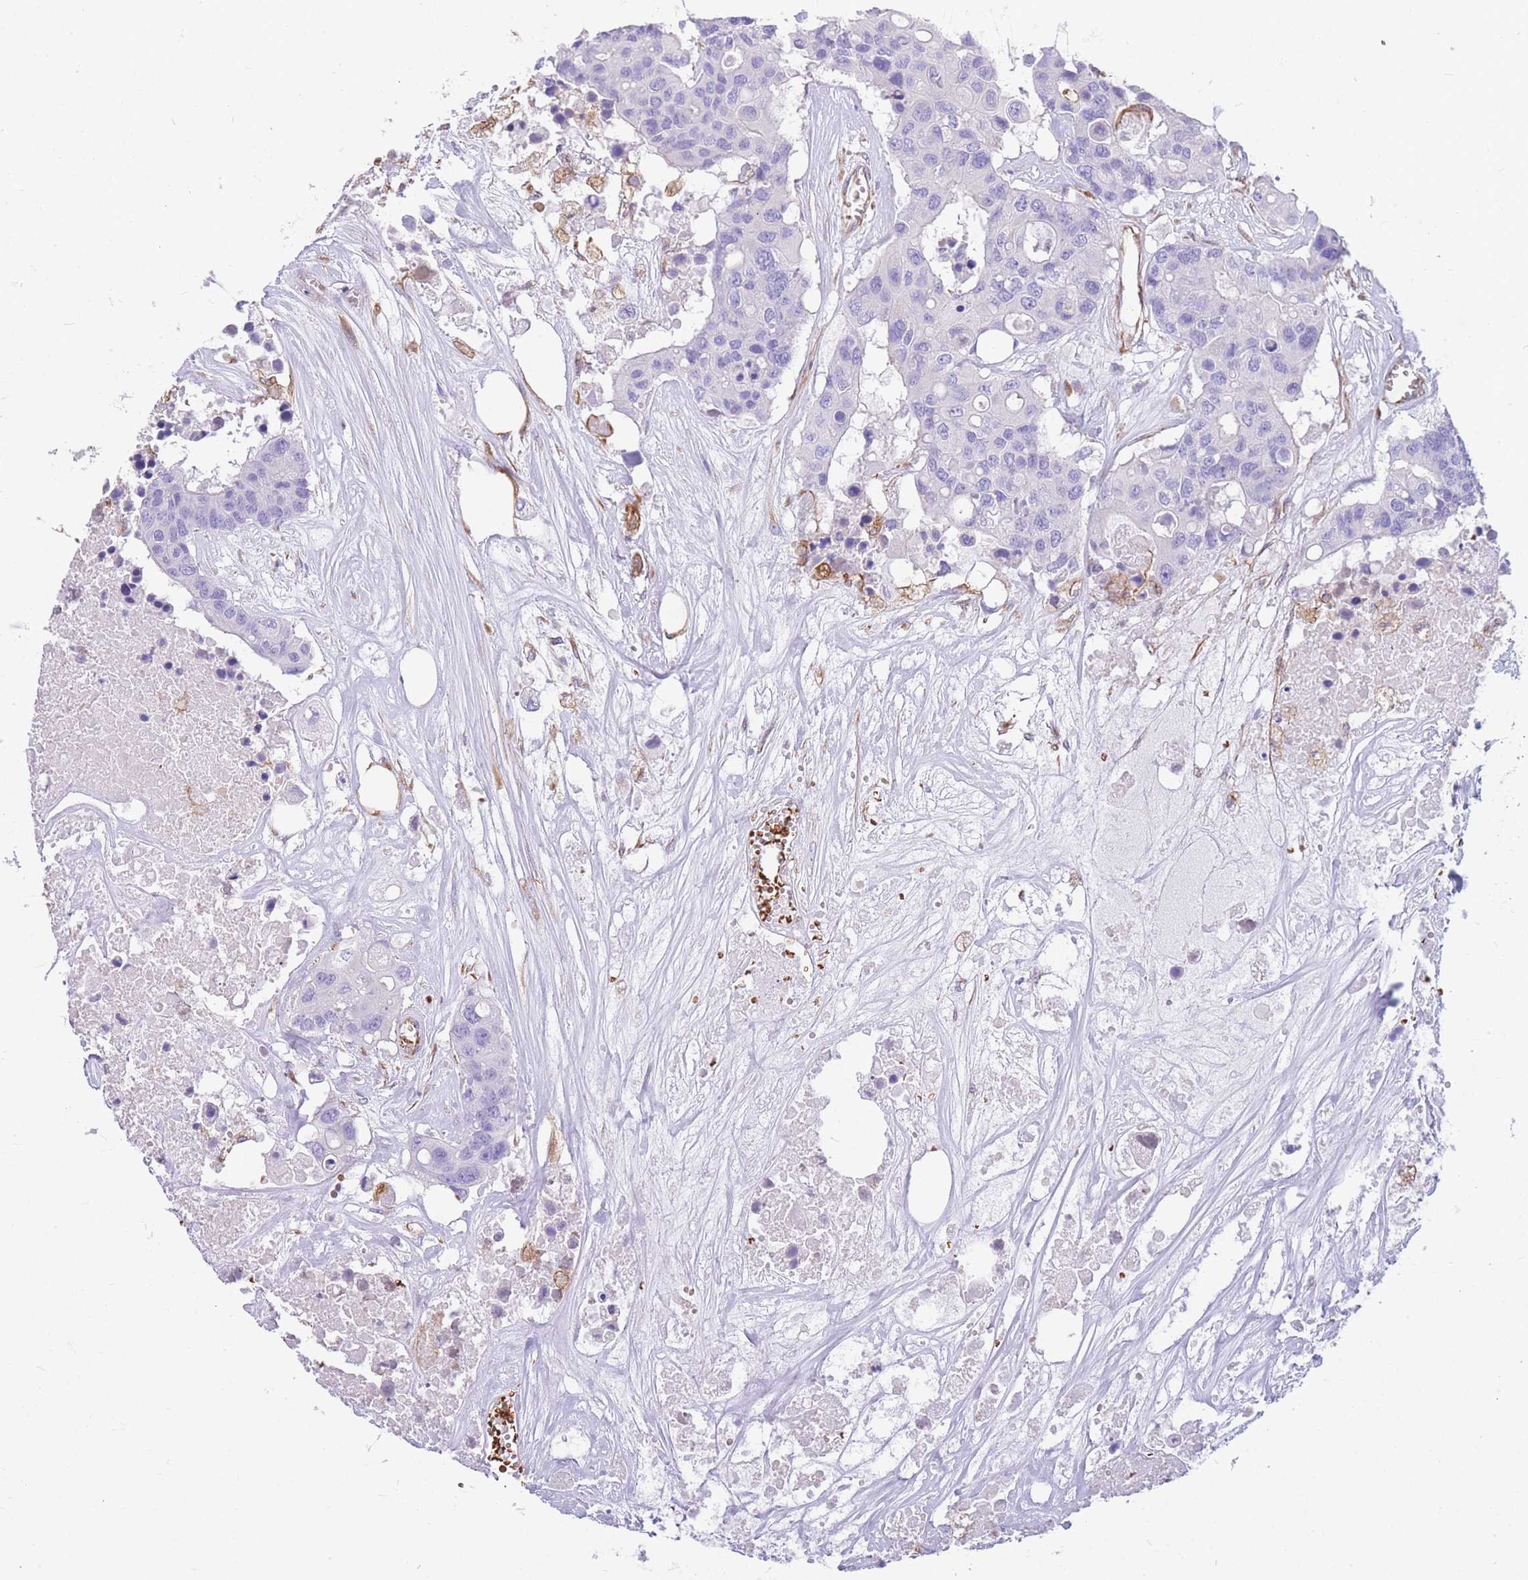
{"staining": {"intensity": "negative", "quantity": "none", "location": "none"}, "tissue": "colorectal cancer", "cell_type": "Tumor cells", "image_type": "cancer", "snomed": [{"axis": "morphology", "description": "Adenocarcinoma, NOS"}, {"axis": "topography", "description": "Colon"}], "caption": "IHC histopathology image of human colorectal adenocarcinoma stained for a protein (brown), which shows no expression in tumor cells.", "gene": "ANKRD53", "patient": {"sex": "male", "age": 77}}